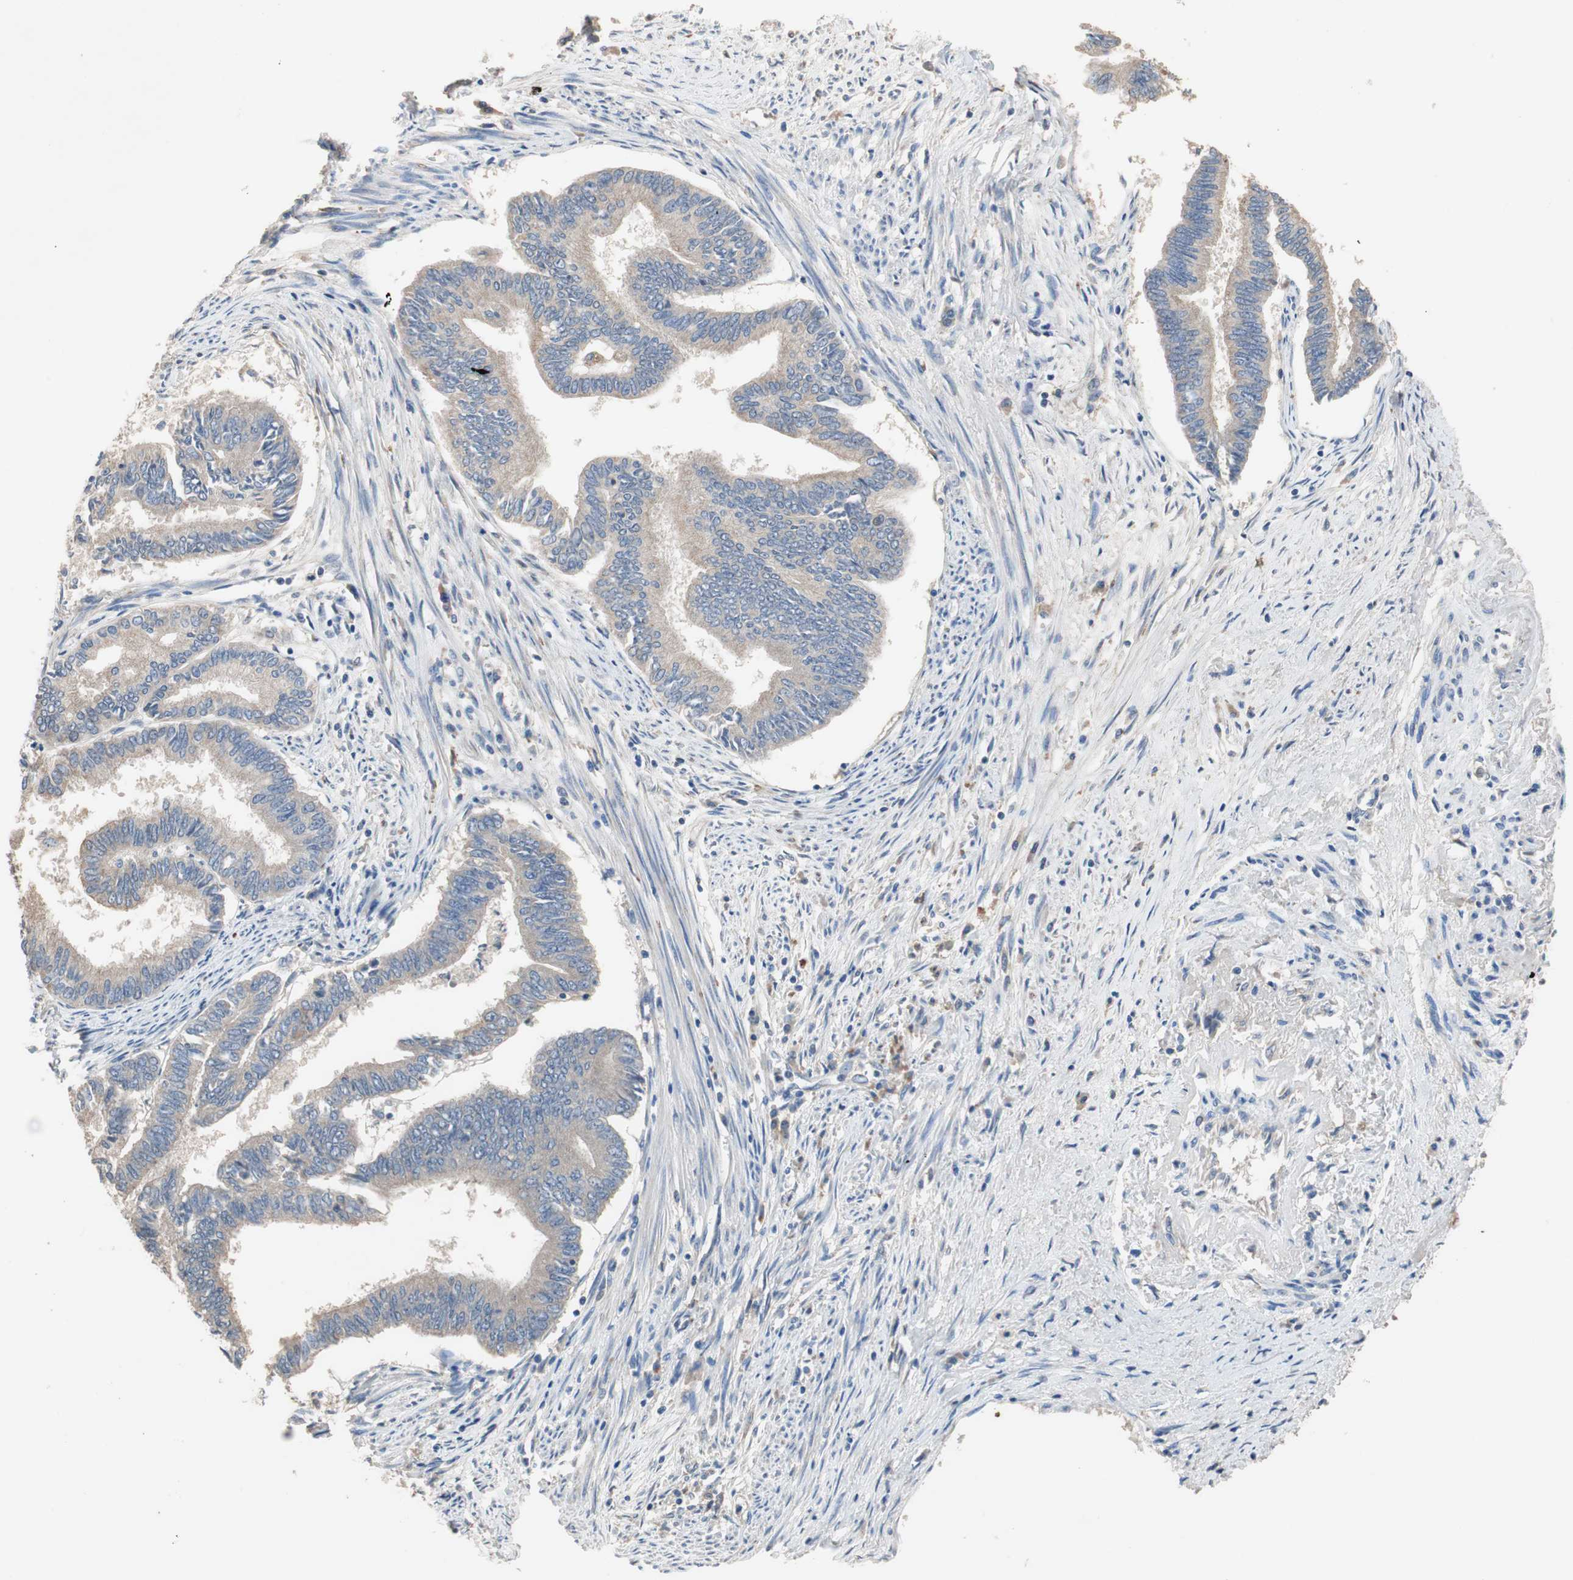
{"staining": {"intensity": "weak", "quantity": "25%-75%", "location": "cytoplasmic/membranous"}, "tissue": "endometrial cancer", "cell_type": "Tumor cells", "image_type": "cancer", "snomed": [{"axis": "morphology", "description": "Adenocarcinoma, NOS"}, {"axis": "topography", "description": "Endometrium"}], "caption": "Immunohistochemistry (DAB) staining of human adenocarcinoma (endometrial) reveals weak cytoplasmic/membranous protein expression in about 25%-75% of tumor cells.", "gene": "ADAP1", "patient": {"sex": "female", "age": 86}}